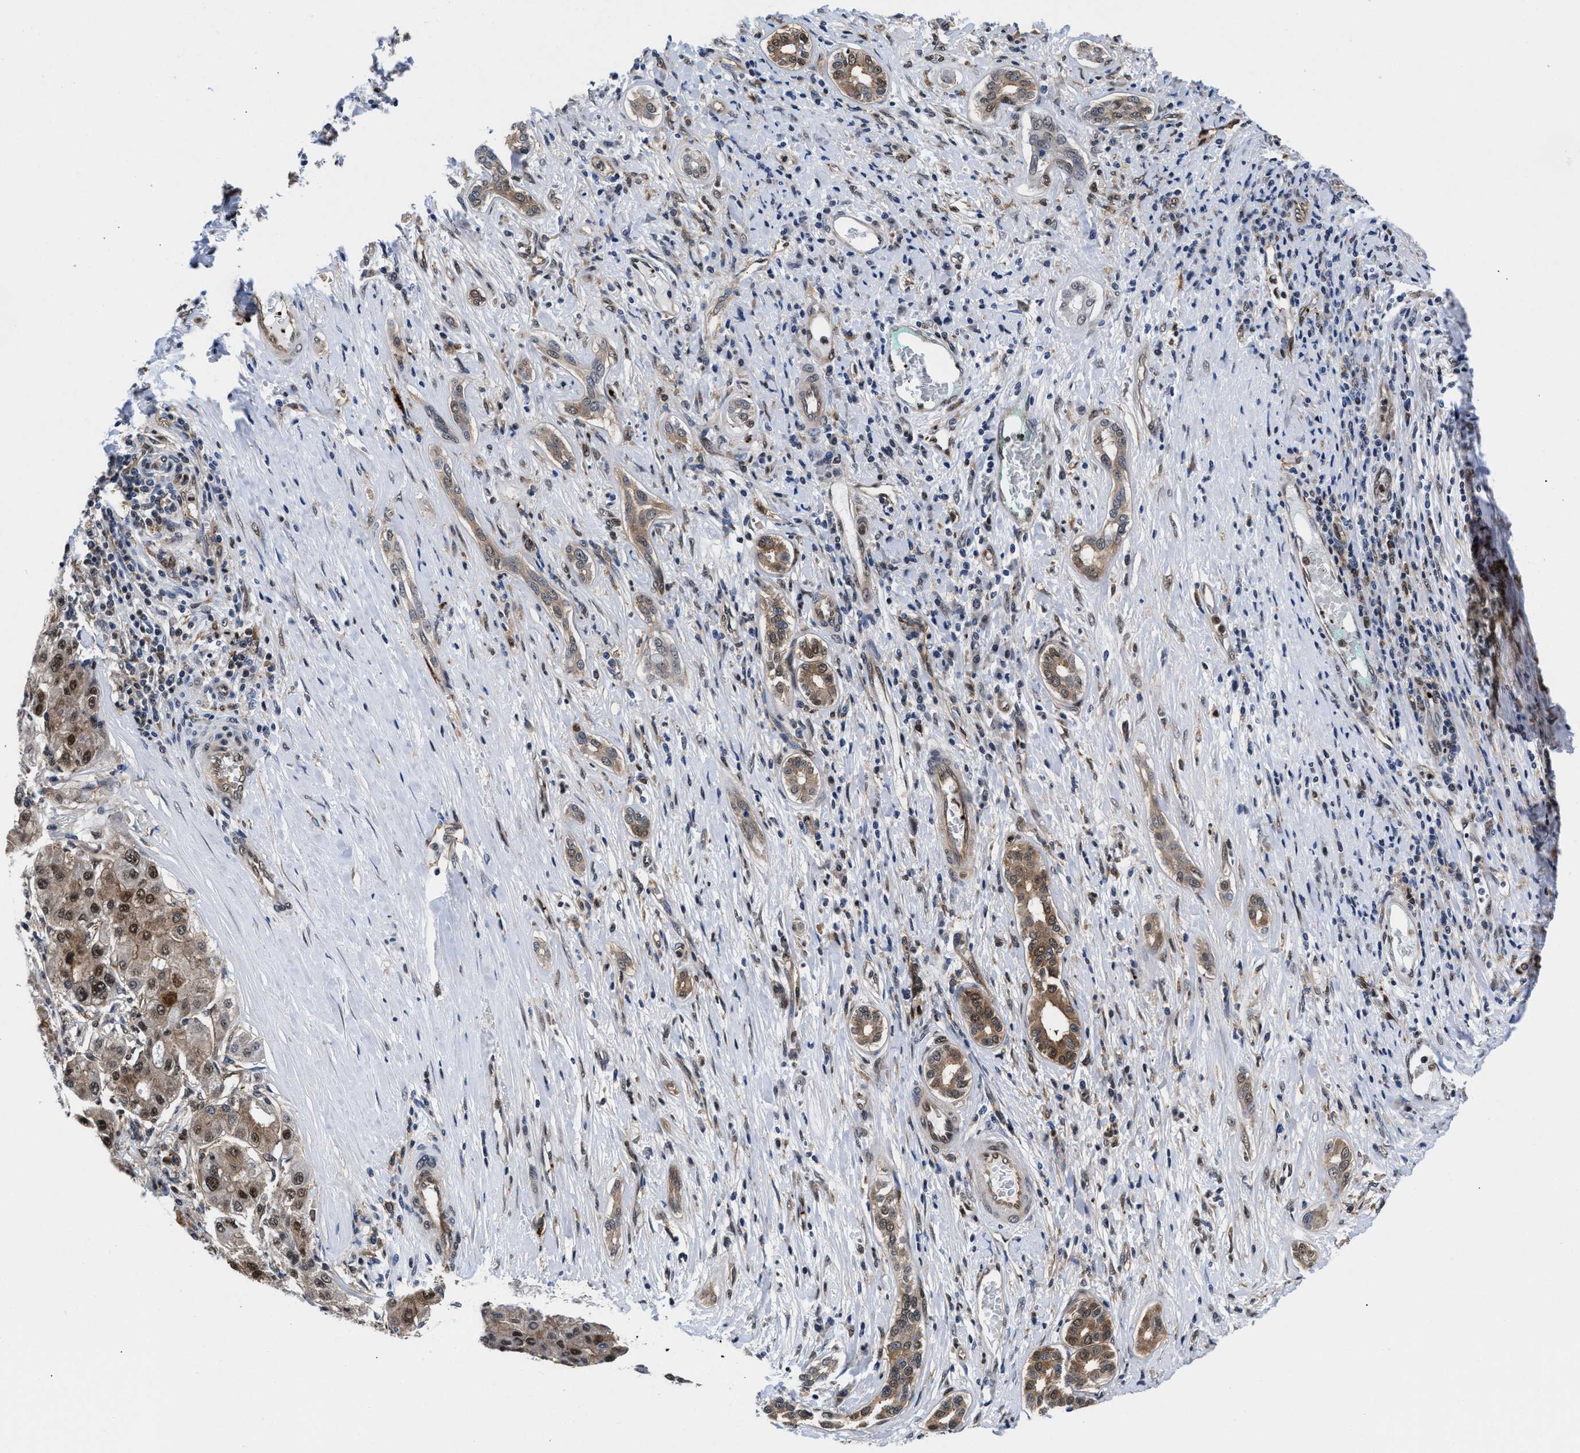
{"staining": {"intensity": "moderate", "quantity": ">75%", "location": "cytoplasmic/membranous,nuclear"}, "tissue": "liver cancer", "cell_type": "Tumor cells", "image_type": "cancer", "snomed": [{"axis": "morphology", "description": "Carcinoma, Hepatocellular, NOS"}, {"axis": "topography", "description": "Liver"}], "caption": "Protein expression analysis of hepatocellular carcinoma (liver) shows moderate cytoplasmic/membranous and nuclear expression in approximately >75% of tumor cells.", "gene": "ACLY", "patient": {"sex": "male", "age": 65}}